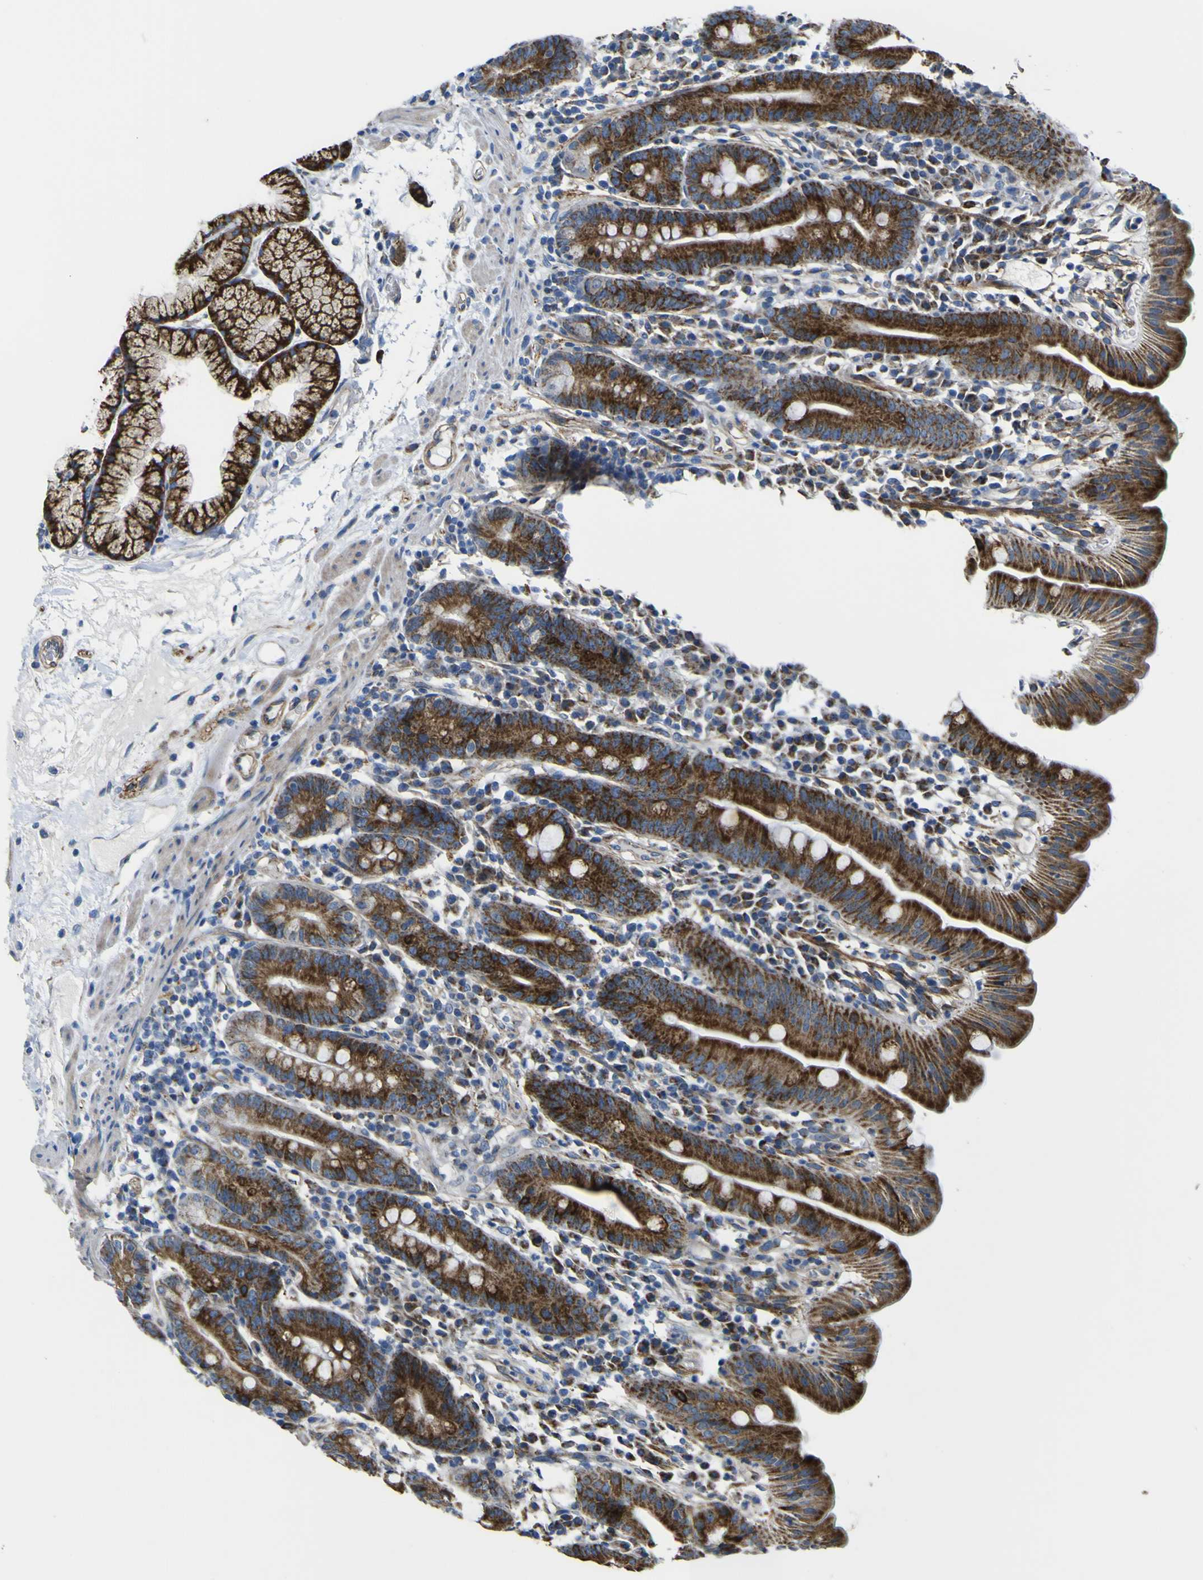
{"staining": {"intensity": "strong", "quantity": ">75%", "location": "cytoplasmic/membranous"}, "tissue": "duodenum", "cell_type": "Glandular cells", "image_type": "normal", "snomed": [{"axis": "morphology", "description": "Normal tissue, NOS"}, {"axis": "topography", "description": "Duodenum"}], "caption": "The image reveals a brown stain indicating the presence of a protein in the cytoplasmic/membranous of glandular cells in duodenum. The staining was performed using DAB, with brown indicating positive protein expression. Nuclei are stained blue with hematoxylin.", "gene": "ALDH18A1", "patient": {"sex": "male", "age": 50}}